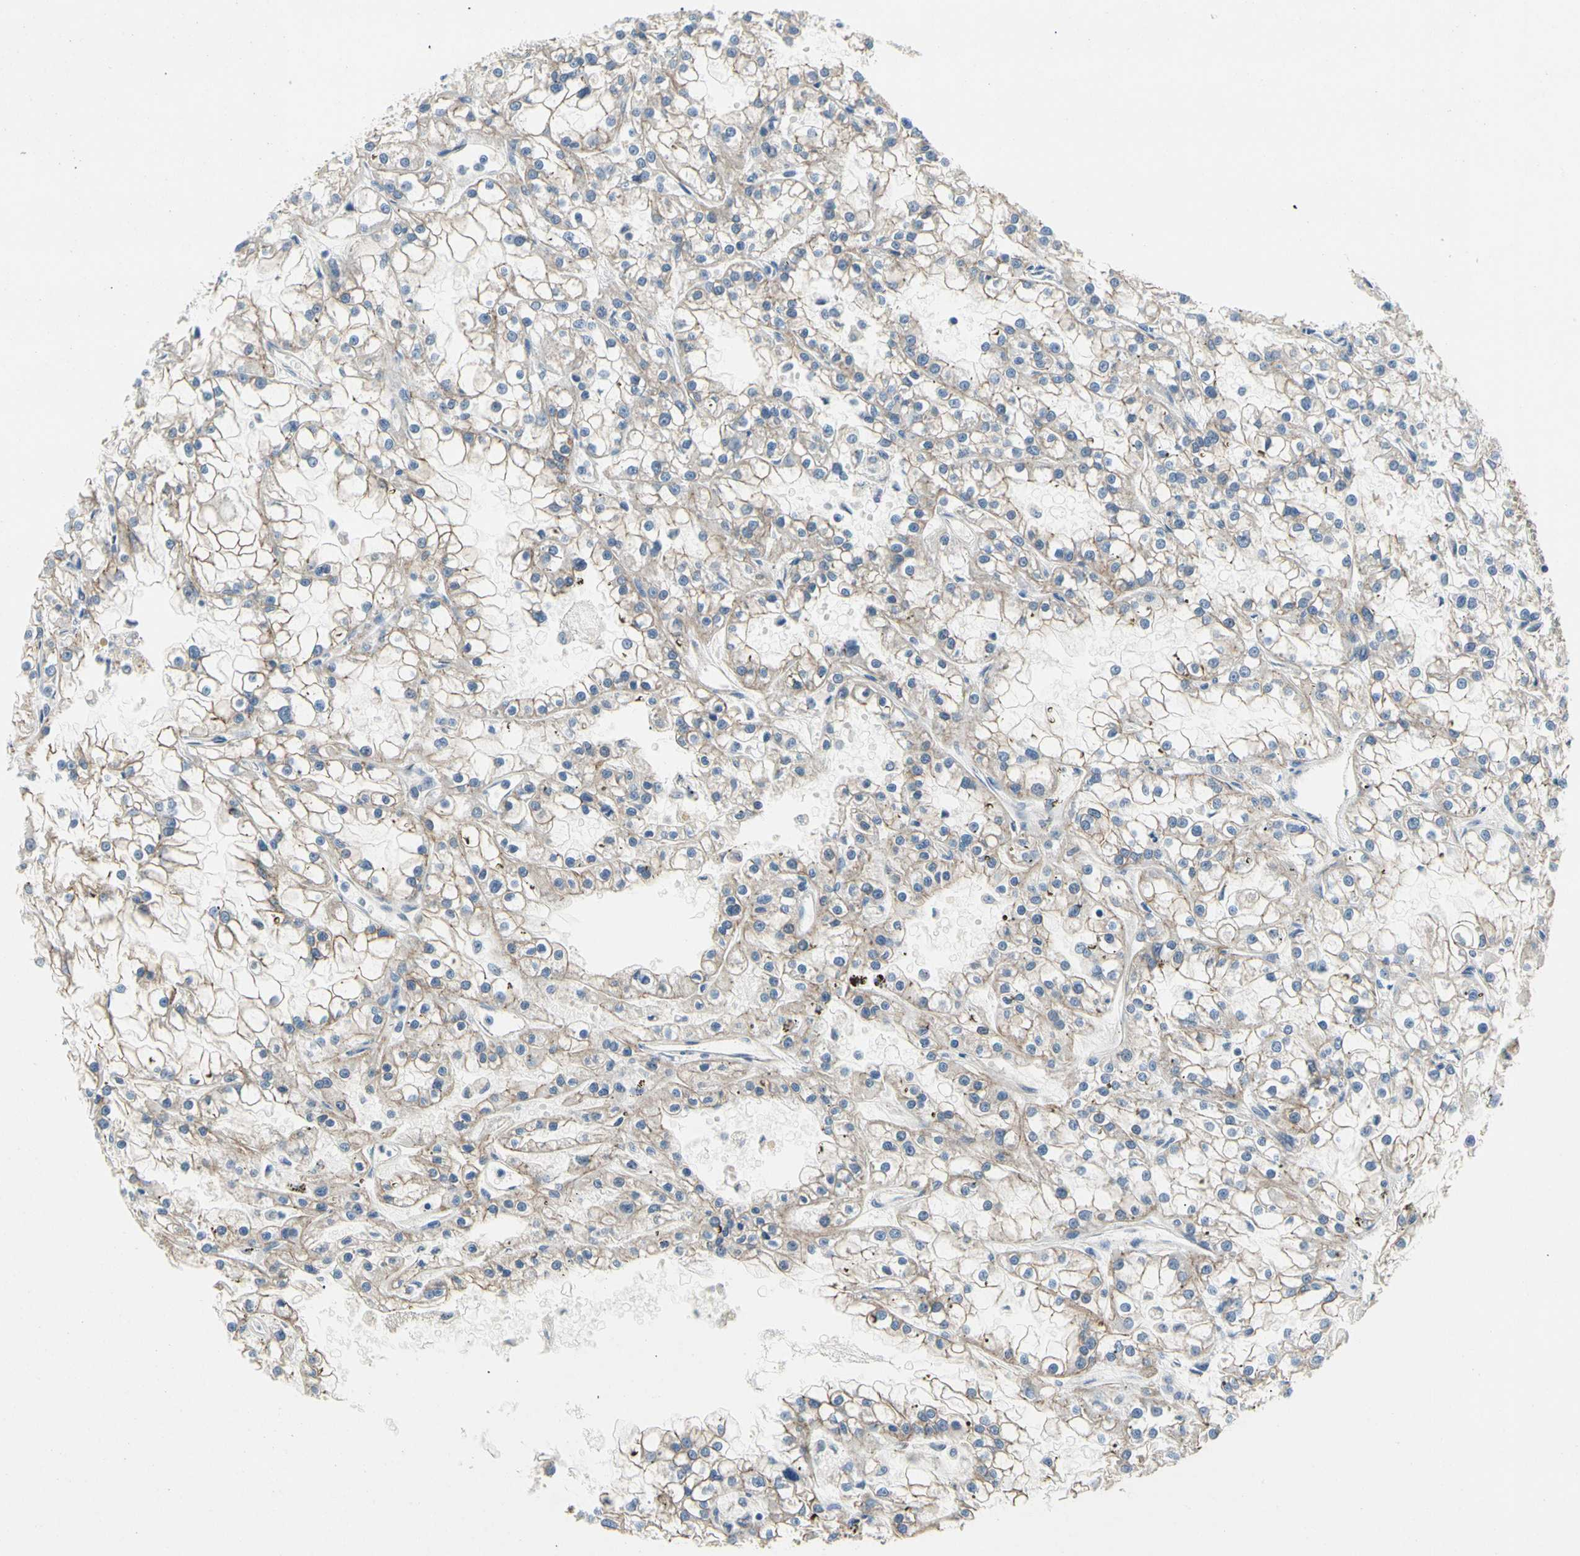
{"staining": {"intensity": "weak", "quantity": "25%-75%", "location": "cytoplasmic/membranous"}, "tissue": "renal cancer", "cell_type": "Tumor cells", "image_type": "cancer", "snomed": [{"axis": "morphology", "description": "Adenocarcinoma, NOS"}, {"axis": "topography", "description": "Kidney"}], "caption": "Immunohistochemical staining of human renal cancer exhibits low levels of weak cytoplasmic/membranous expression in approximately 25%-75% of tumor cells. Using DAB (3,3'-diaminobenzidine) (brown) and hematoxylin (blue) stains, captured at high magnification using brightfield microscopy.", "gene": "LGR6", "patient": {"sex": "female", "age": 52}}